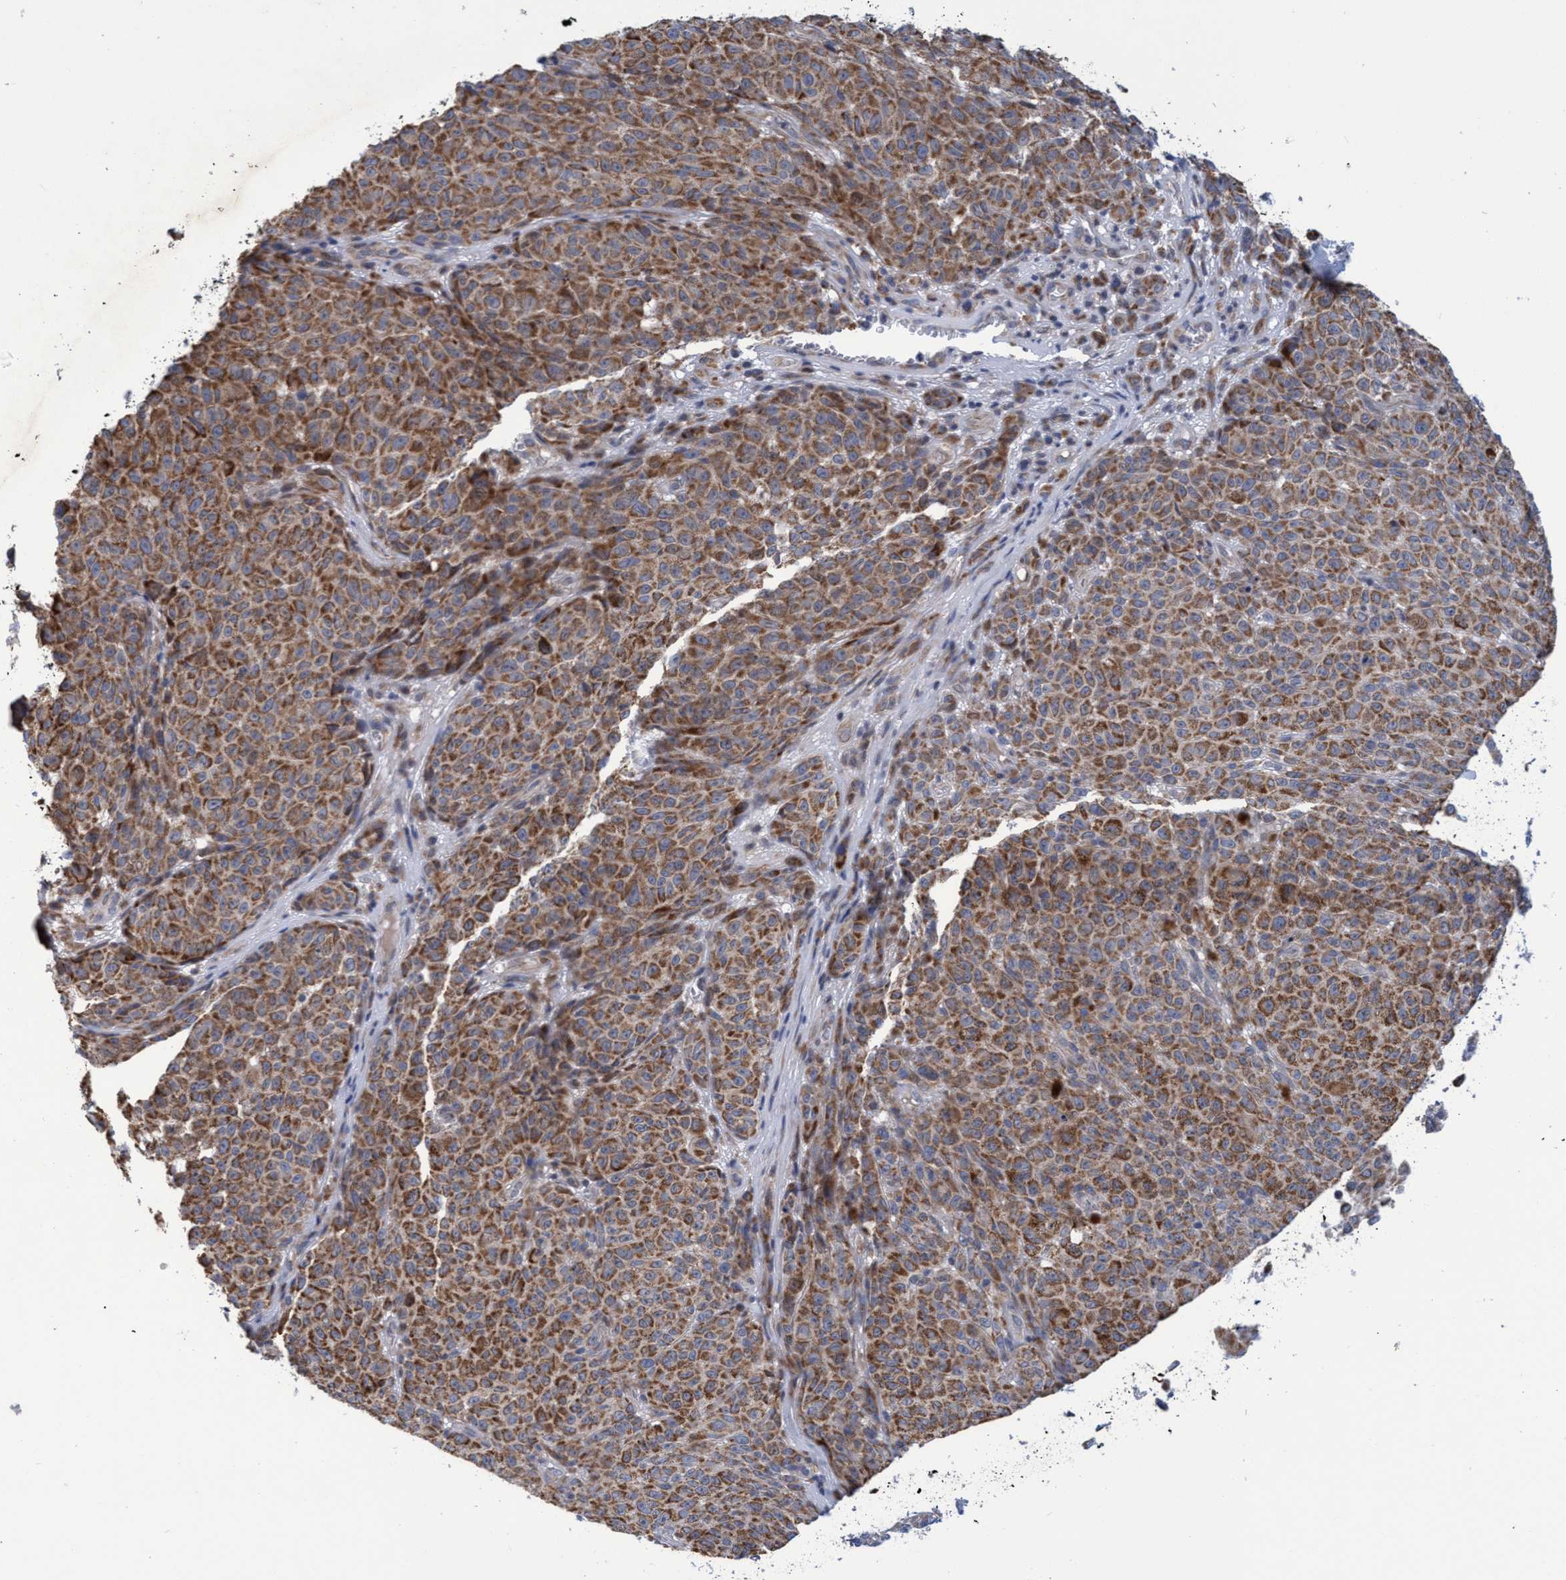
{"staining": {"intensity": "moderate", "quantity": "25%-75%", "location": "cytoplasmic/membranous"}, "tissue": "skin cancer", "cell_type": "Tumor cells", "image_type": "cancer", "snomed": [{"axis": "morphology", "description": "Basal cell carcinoma"}, {"axis": "topography", "description": "Skin"}], "caption": "The histopathology image displays a brown stain indicating the presence of a protein in the cytoplasmic/membranous of tumor cells in skin cancer.", "gene": "NAT16", "patient": {"sex": "female", "age": 64}}